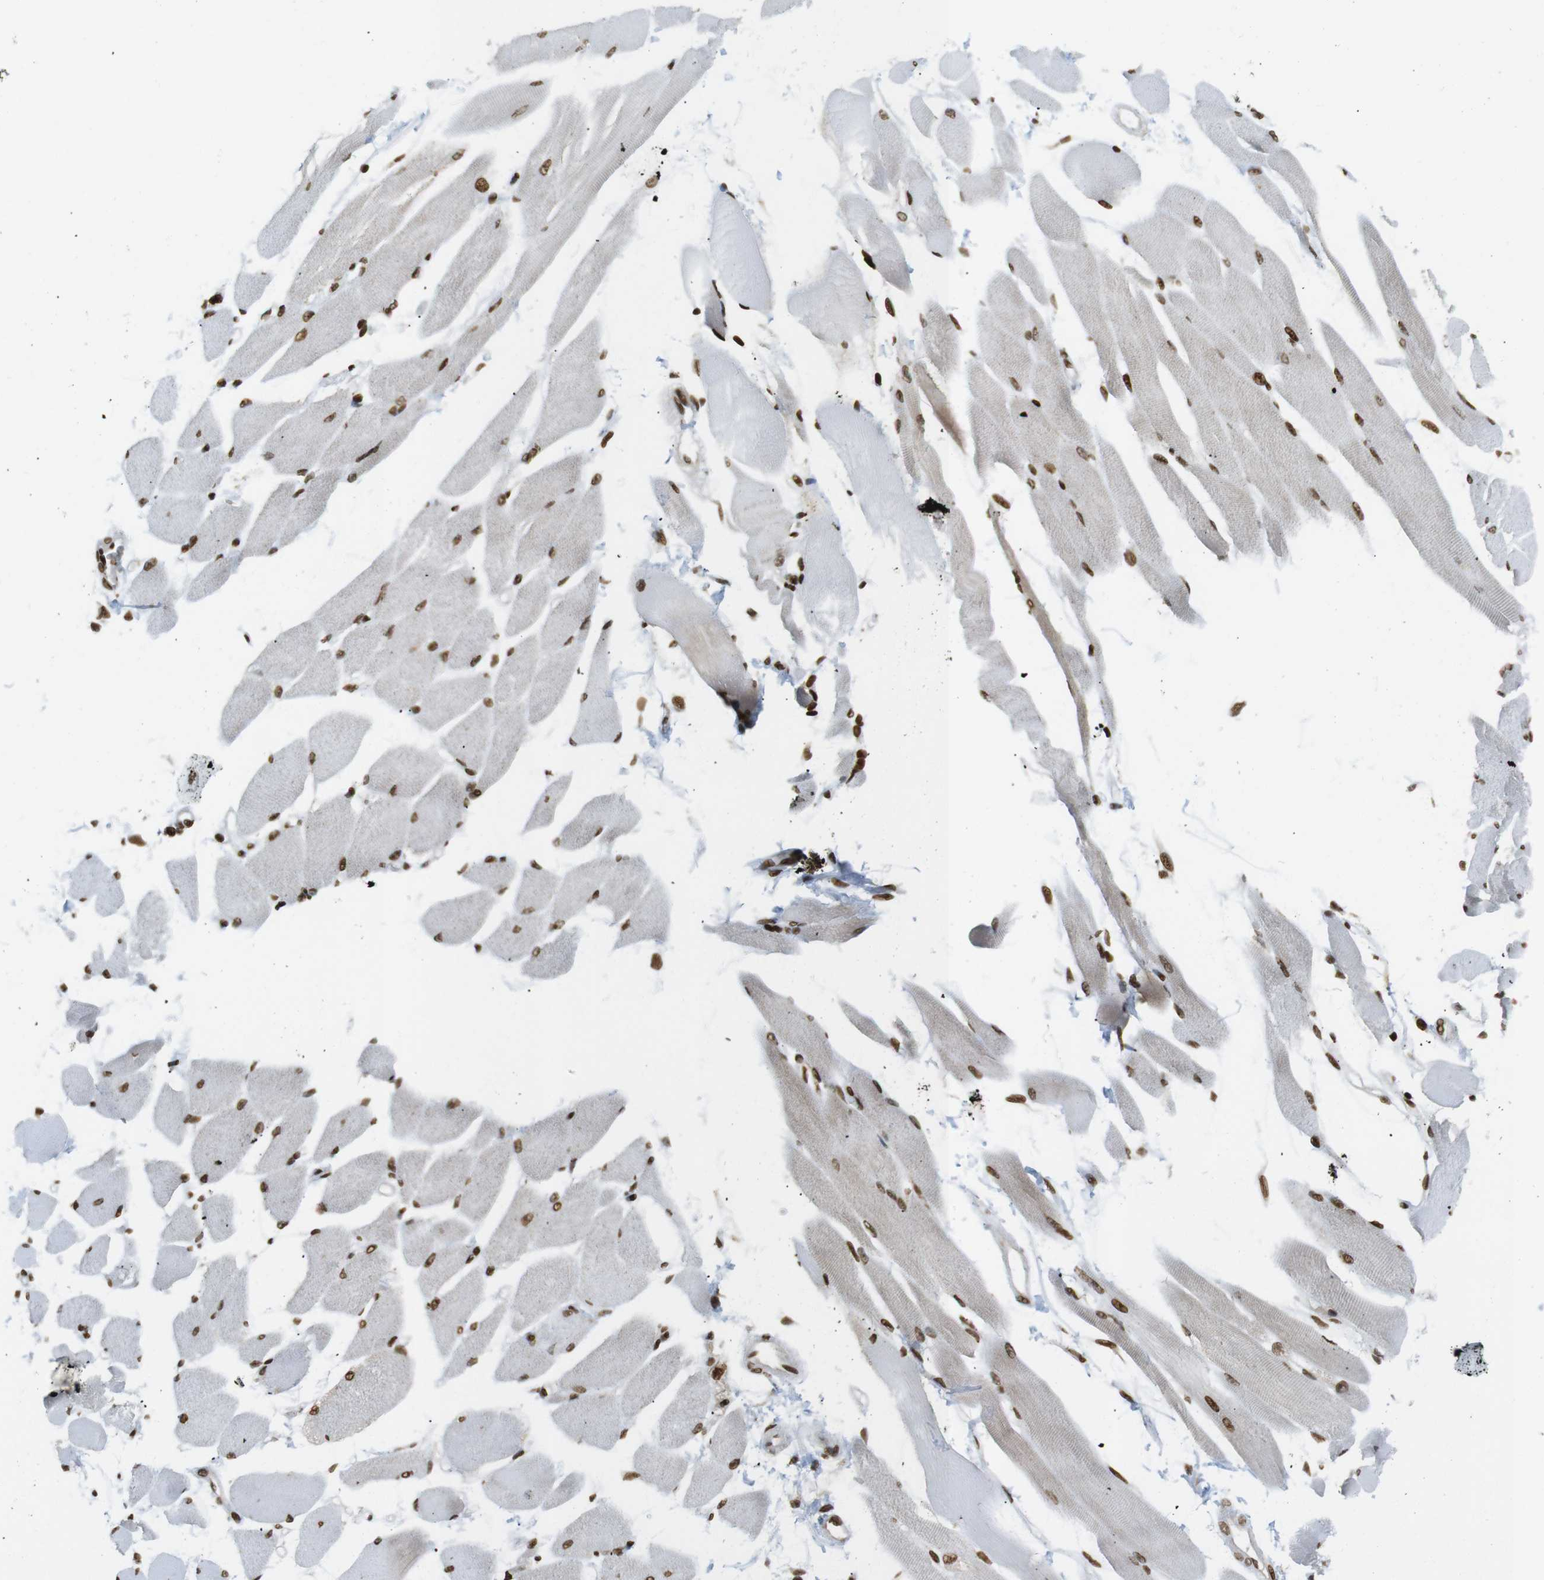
{"staining": {"intensity": "moderate", "quantity": ">75%", "location": "nuclear"}, "tissue": "skeletal muscle", "cell_type": "Myocytes", "image_type": "normal", "snomed": [{"axis": "morphology", "description": "Normal tissue, NOS"}, {"axis": "topography", "description": "Skeletal muscle"}, {"axis": "topography", "description": "Peripheral nerve tissue"}], "caption": "Myocytes reveal medium levels of moderate nuclear positivity in approximately >75% of cells in unremarkable human skeletal muscle. The staining was performed using DAB to visualize the protein expression in brown, while the nuclei were stained in blue with hematoxylin (Magnification: 20x).", "gene": "RUVBL2", "patient": {"sex": "female", "age": 84}}